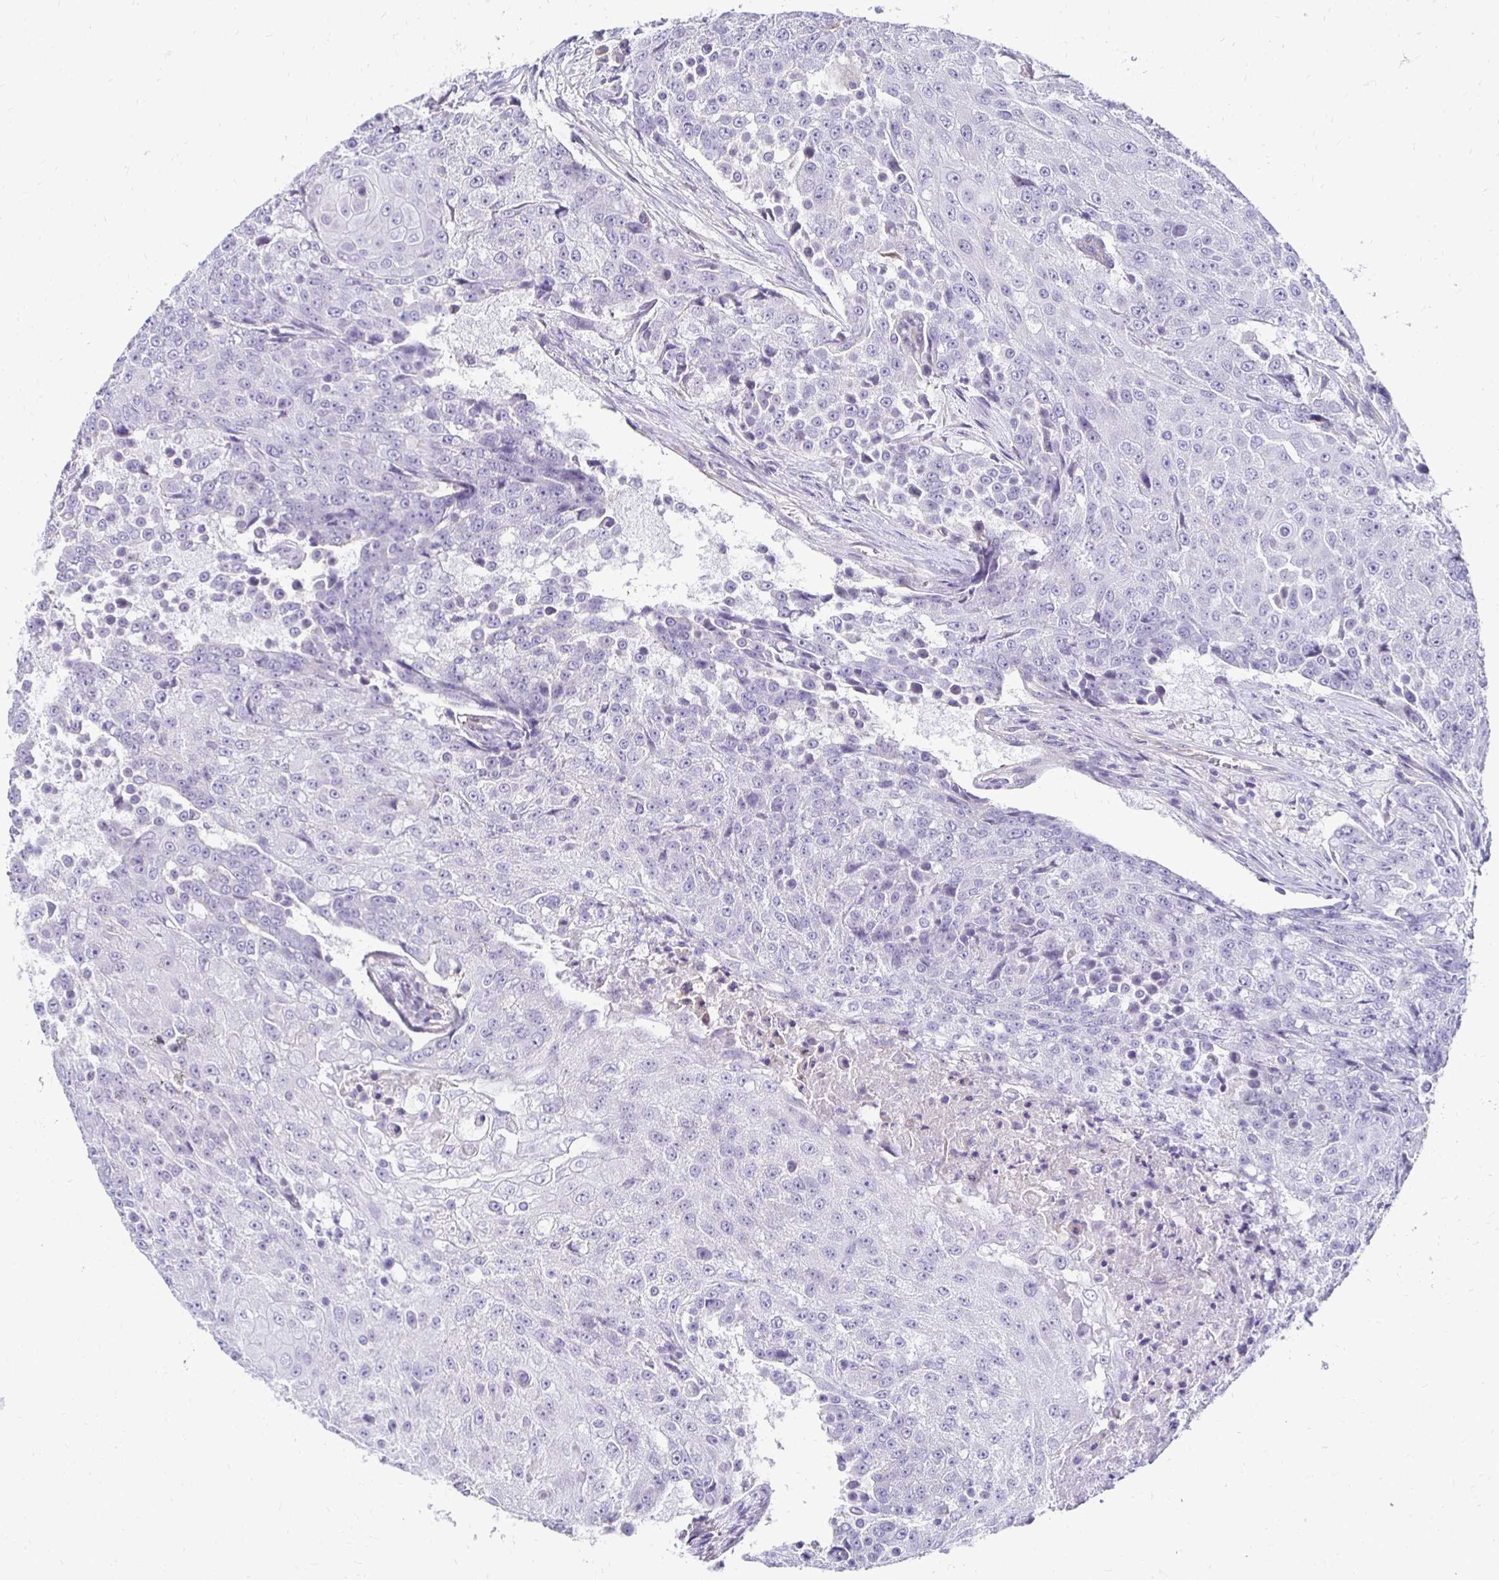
{"staining": {"intensity": "negative", "quantity": "none", "location": "none"}, "tissue": "urothelial cancer", "cell_type": "Tumor cells", "image_type": "cancer", "snomed": [{"axis": "morphology", "description": "Urothelial carcinoma, High grade"}, {"axis": "topography", "description": "Urinary bladder"}], "caption": "The photomicrograph reveals no significant staining in tumor cells of high-grade urothelial carcinoma.", "gene": "AKAP6", "patient": {"sex": "female", "age": 63}}